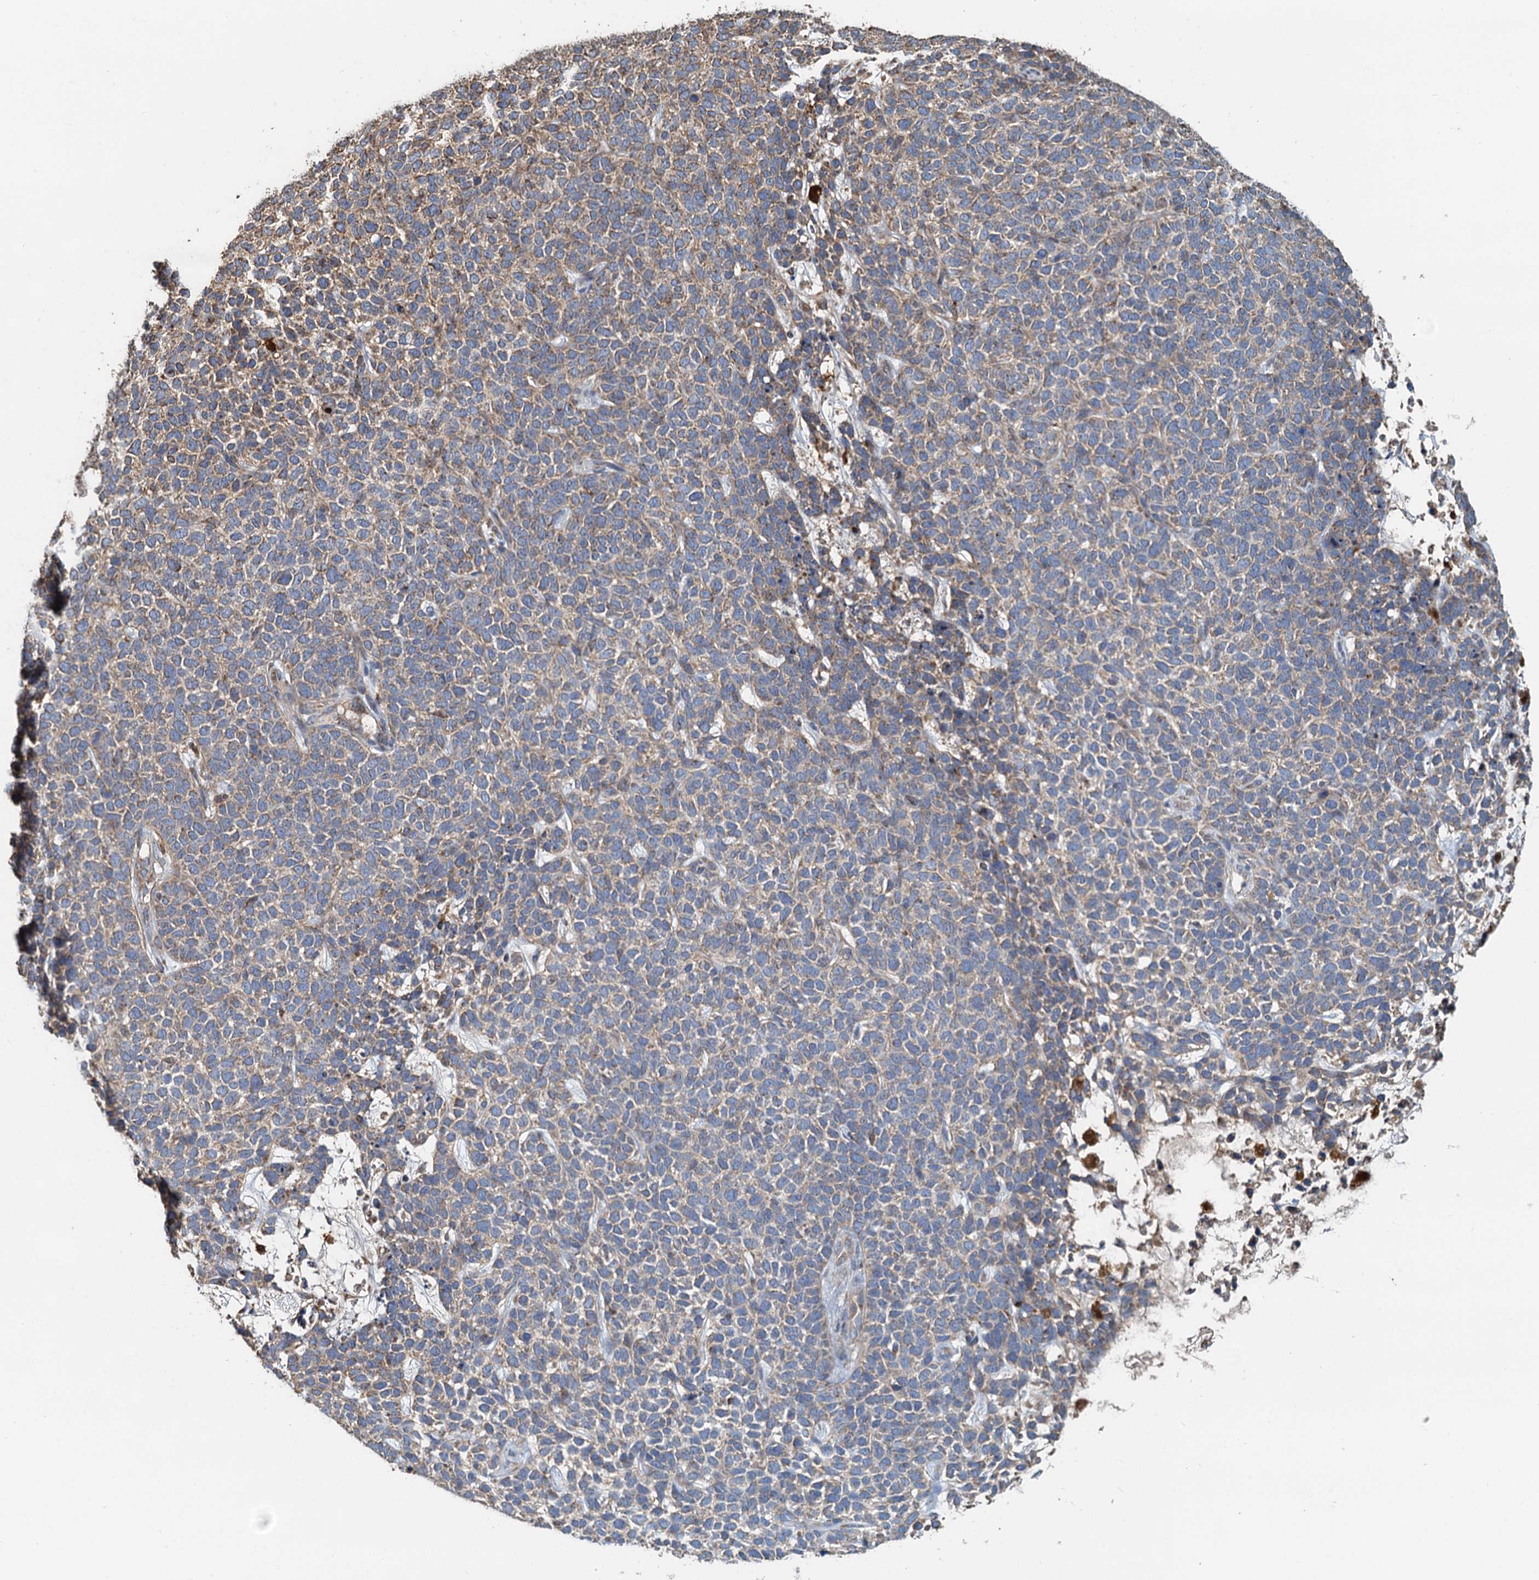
{"staining": {"intensity": "weak", "quantity": "<25%", "location": "cytoplasmic/membranous"}, "tissue": "skin cancer", "cell_type": "Tumor cells", "image_type": "cancer", "snomed": [{"axis": "morphology", "description": "Basal cell carcinoma"}, {"axis": "topography", "description": "Skin"}], "caption": "Immunohistochemical staining of human skin cancer reveals no significant expression in tumor cells. Nuclei are stained in blue.", "gene": "SDS", "patient": {"sex": "female", "age": 84}}